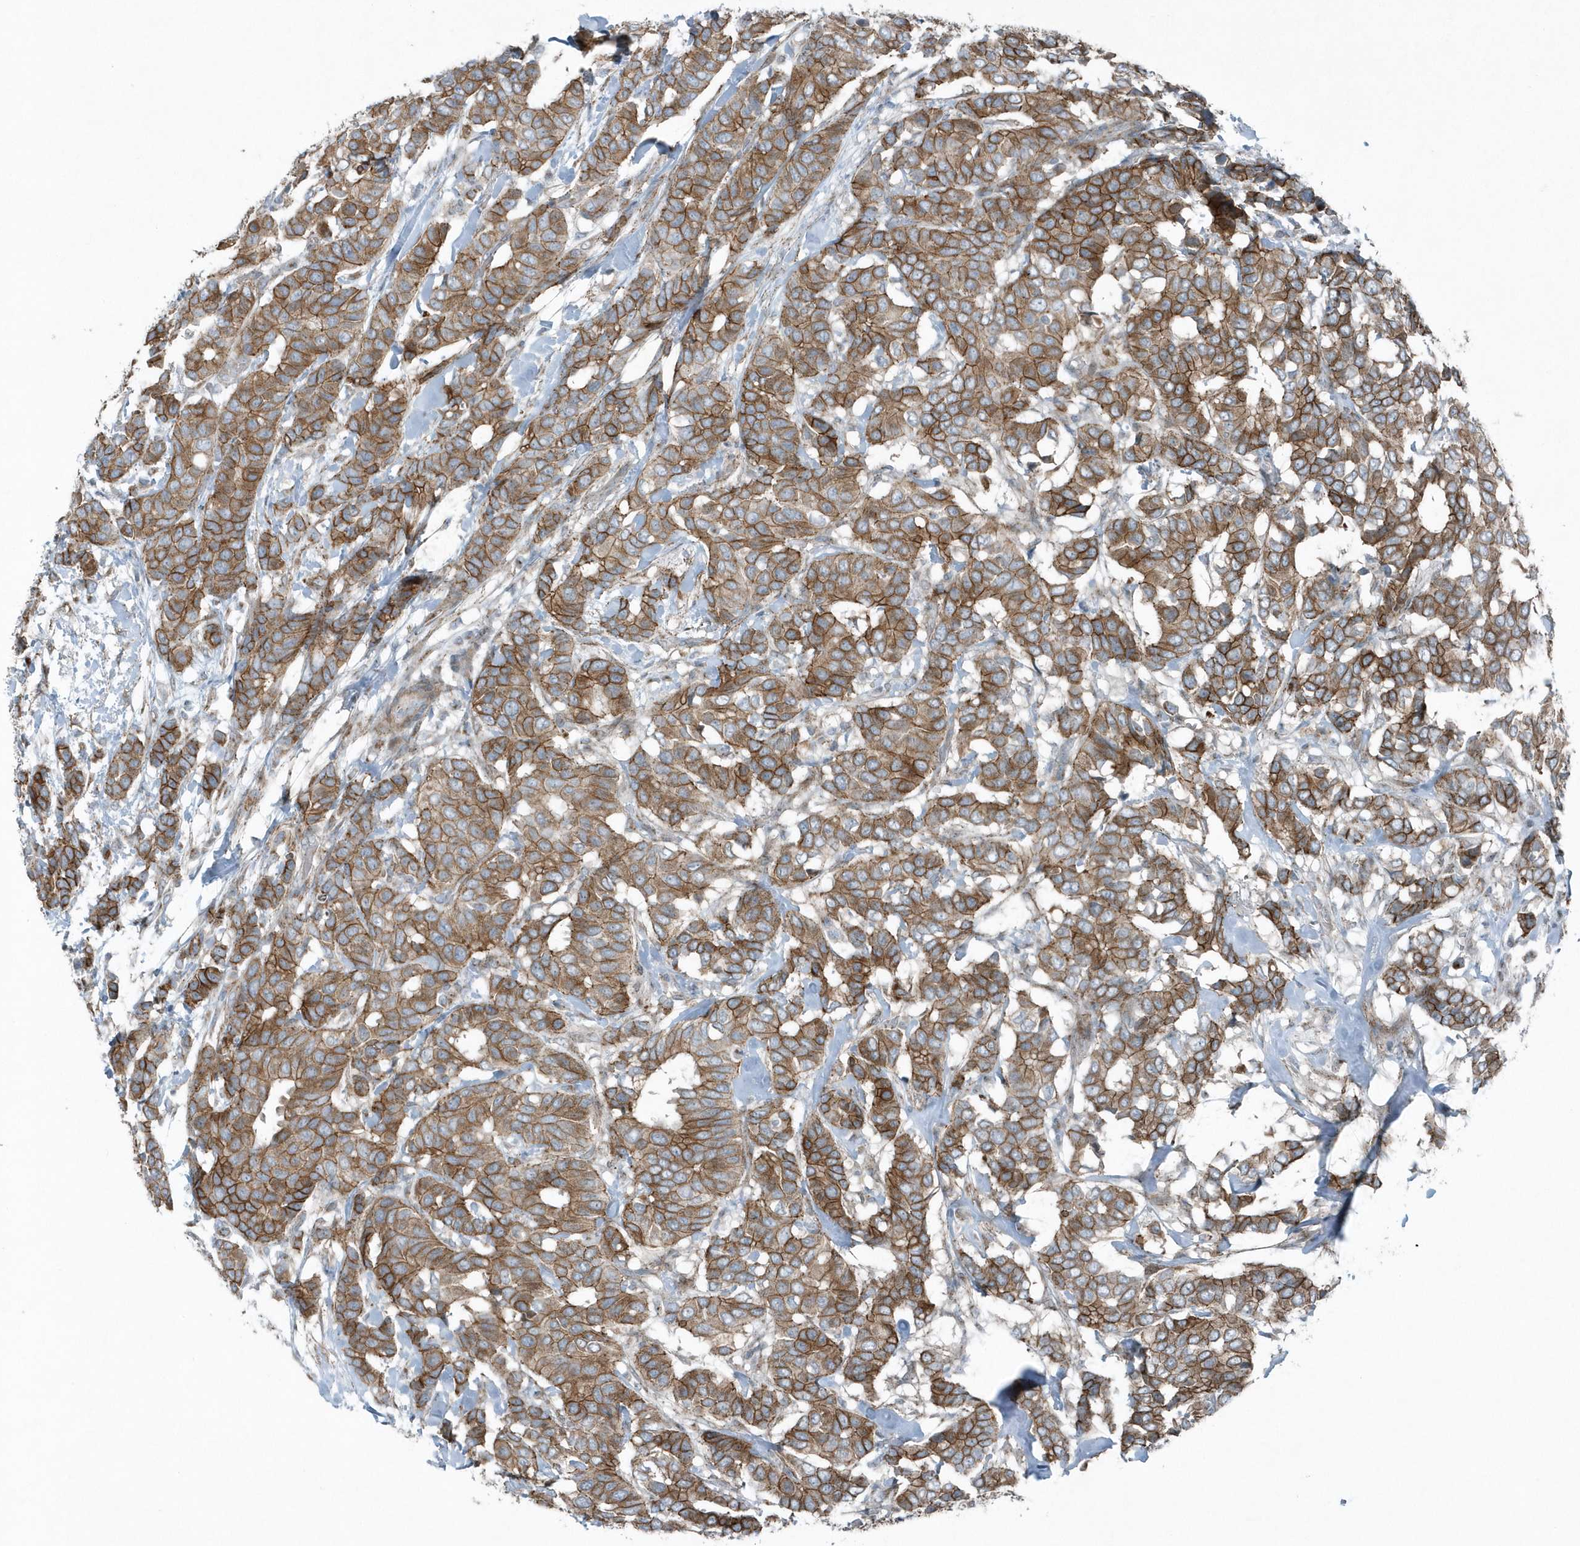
{"staining": {"intensity": "strong", "quantity": ">75%", "location": "cytoplasmic/membranous"}, "tissue": "breast cancer", "cell_type": "Tumor cells", "image_type": "cancer", "snomed": [{"axis": "morphology", "description": "Duct carcinoma"}, {"axis": "topography", "description": "Breast"}], "caption": "Immunohistochemistry (DAB) staining of human breast cancer reveals strong cytoplasmic/membranous protein positivity in about >75% of tumor cells. Nuclei are stained in blue.", "gene": "GCC2", "patient": {"sex": "female", "age": 87}}